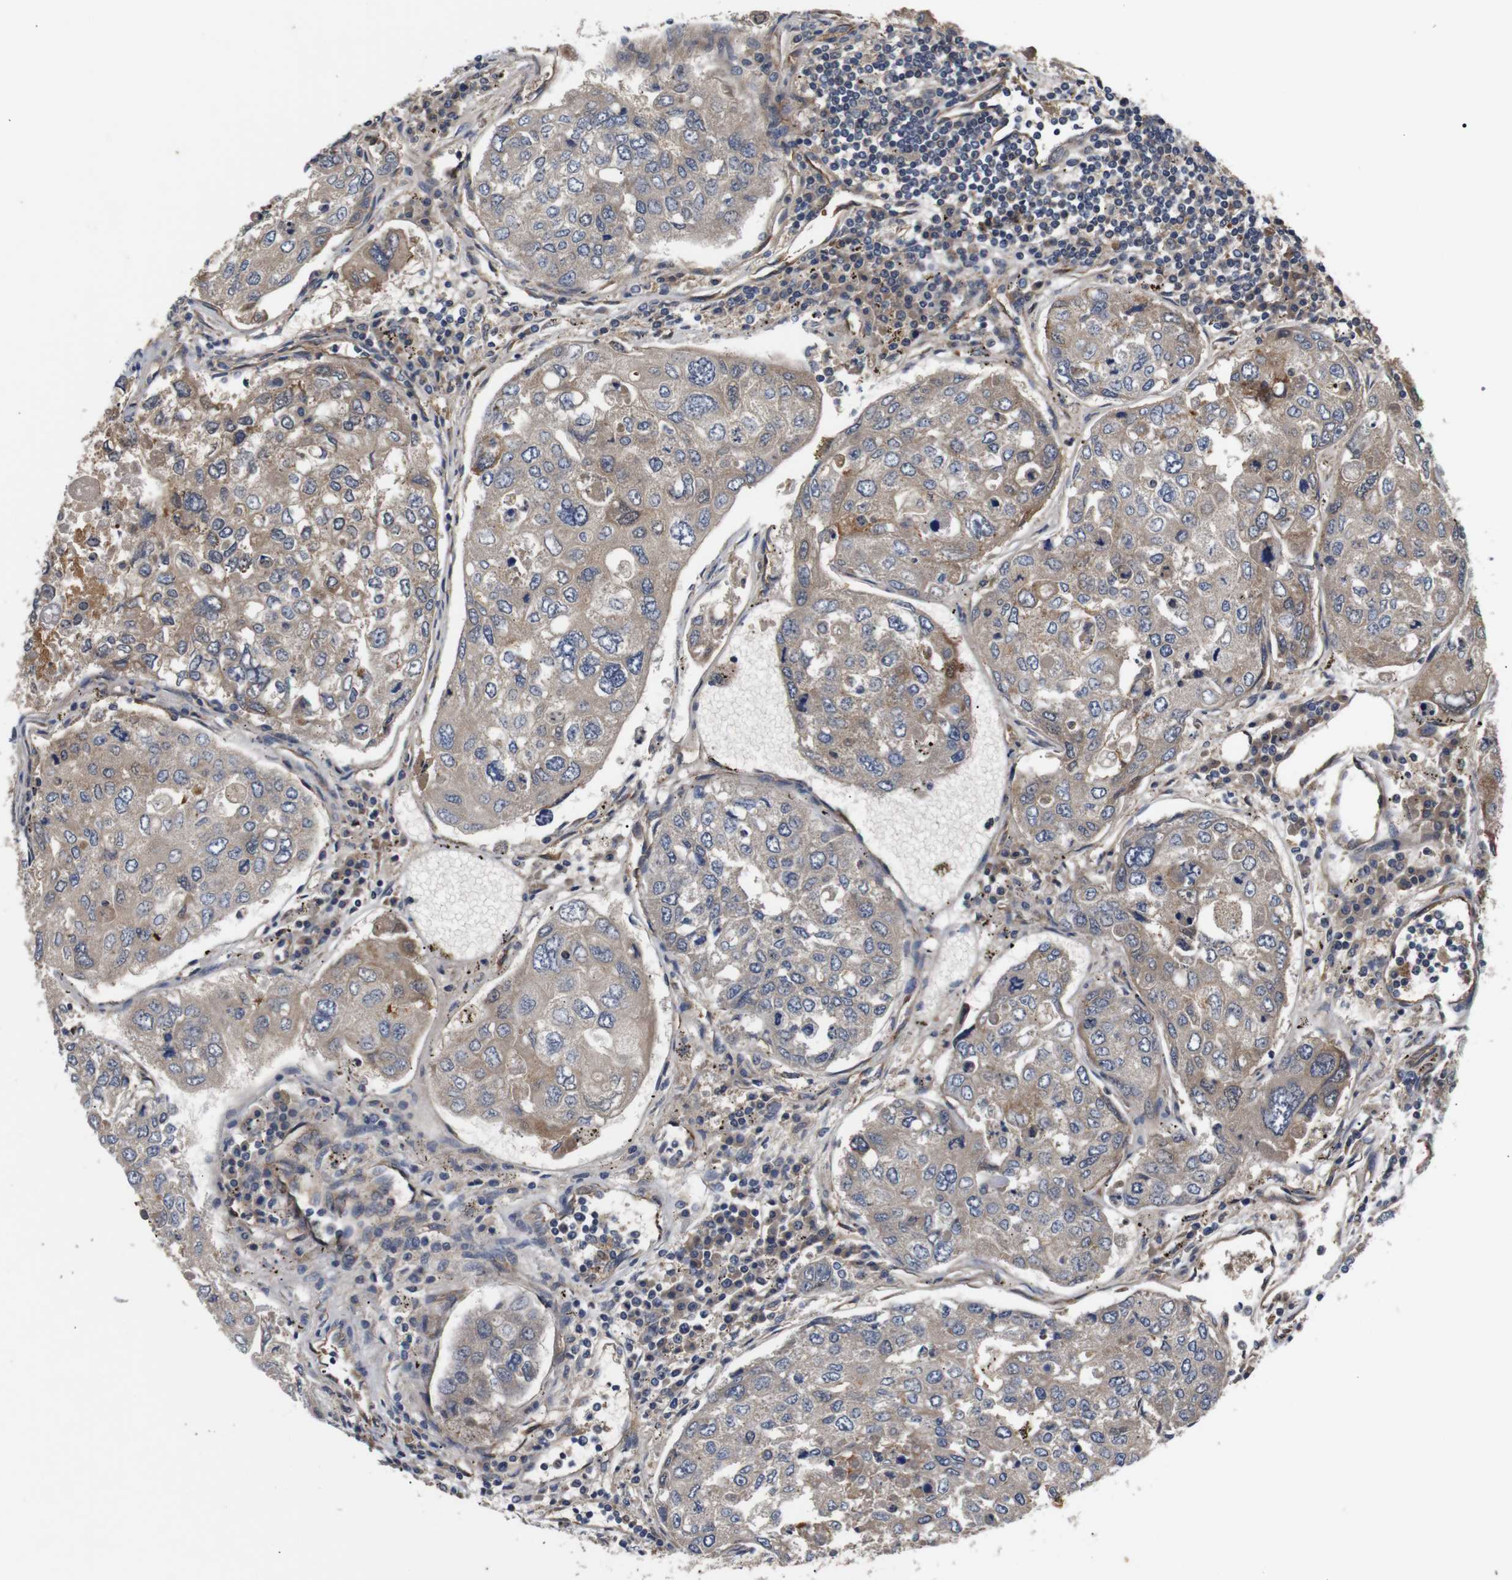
{"staining": {"intensity": "moderate", "quantity": ">75%", "location": "cytoplasmic/membranous"}, "tissue": "urothelial cancer", "cell_type": "Tumor cells", "image_type": "cancer", "snomed": [{"axis": "morphology", "description": "Urothelial carcinoma, High grade"}, {"axis": "topography", "description": "Lymph node"}, {"axis": "topography", "description": "Urinary bladder"}], "caption": "IHC (DAB) staining of urothelial cancer reveals moderate cytoplasmic/membranous protein positivity in approximately >75% of tumor cells. Using DAB (brown) and hematoxylin (blue) stains, captured at high magnification using brightfield microscopy.", "gene": "RIPK1", "patient": {"sex": "male", "age": 51}}